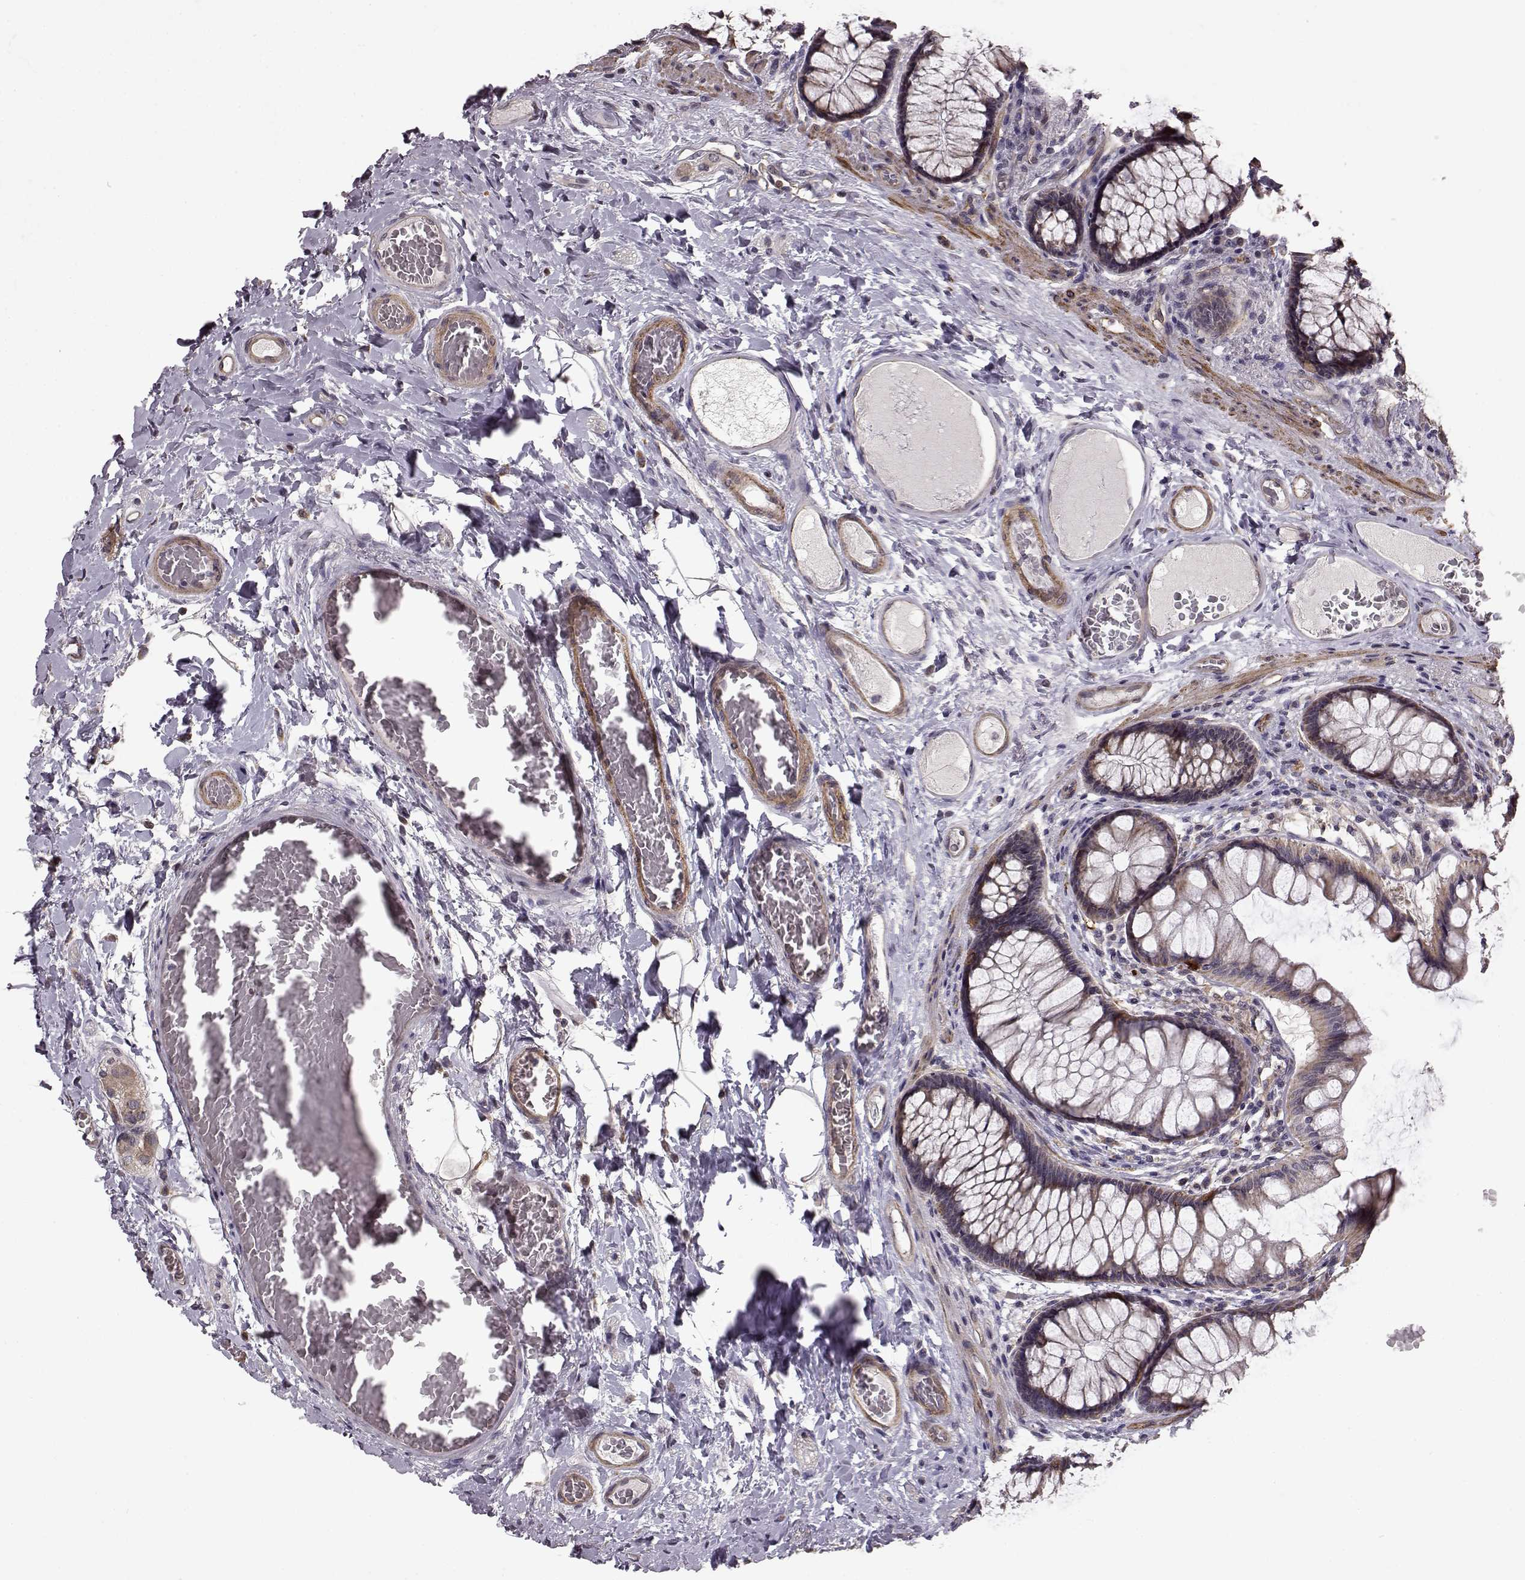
{"staining": {"intensity": "weak", "quantity": ">75%", "location": "cytoplasmic/membranous"}, "tissue": "colon", "cell_type": "Endothelial cells", "image_type": "normal", "snomed": [{"axis": "morphology", "description": "Normal tissue, NOS"}, {"axis": "topography", "description": "Colon"}], "caption": "A low amount of weak cytoplasmic/membranous expression is seen in approximately >75% of endothelial cells in benign colon.", "gene": "BACH2", "patient": {"sex": "female", "age": 65}}